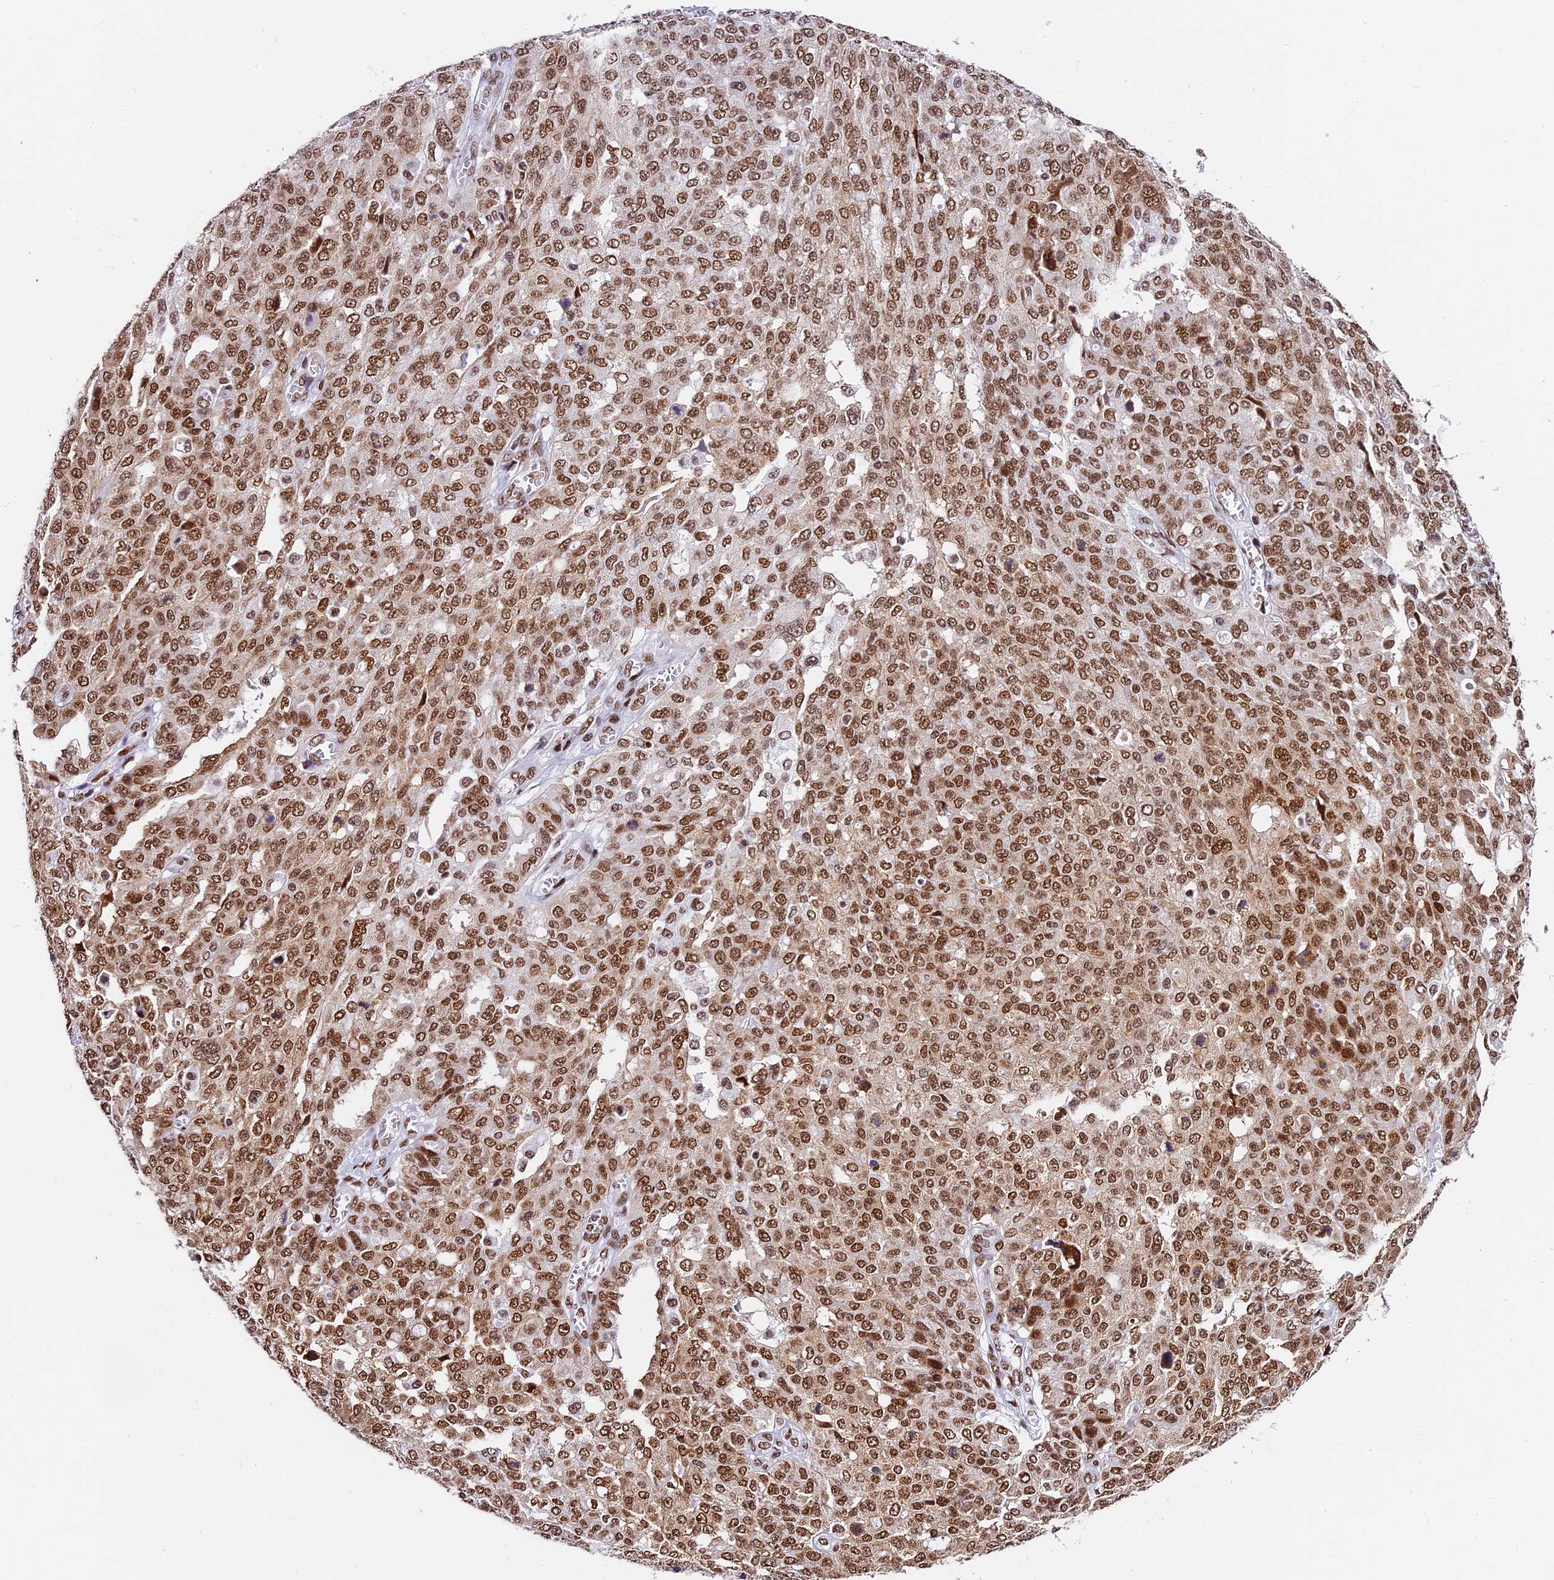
{"staining": {"intensity": "moderate", "quantity": ">75%", "location": "nuclear"}, "tissue": "ovarian cancer", "cell_type": "Tumor cells", "image_type": "cancer", "snomed": [{"axis": "morphology", "description": "Cystadenocarcinoma, serous, NOS"}, {"axis": "topography", "description": "Soft tissue"}, {"axis": "topography", "description": "Ovary"}], "caption": "Moderate nuclear expression for a protein is identified in about >75% of tumor cells of ovarian serous cystadenocarcinoma using immunohistochemistry.", "gene": "SBNO1", "patient": {"sex": "female", "age": 57}}